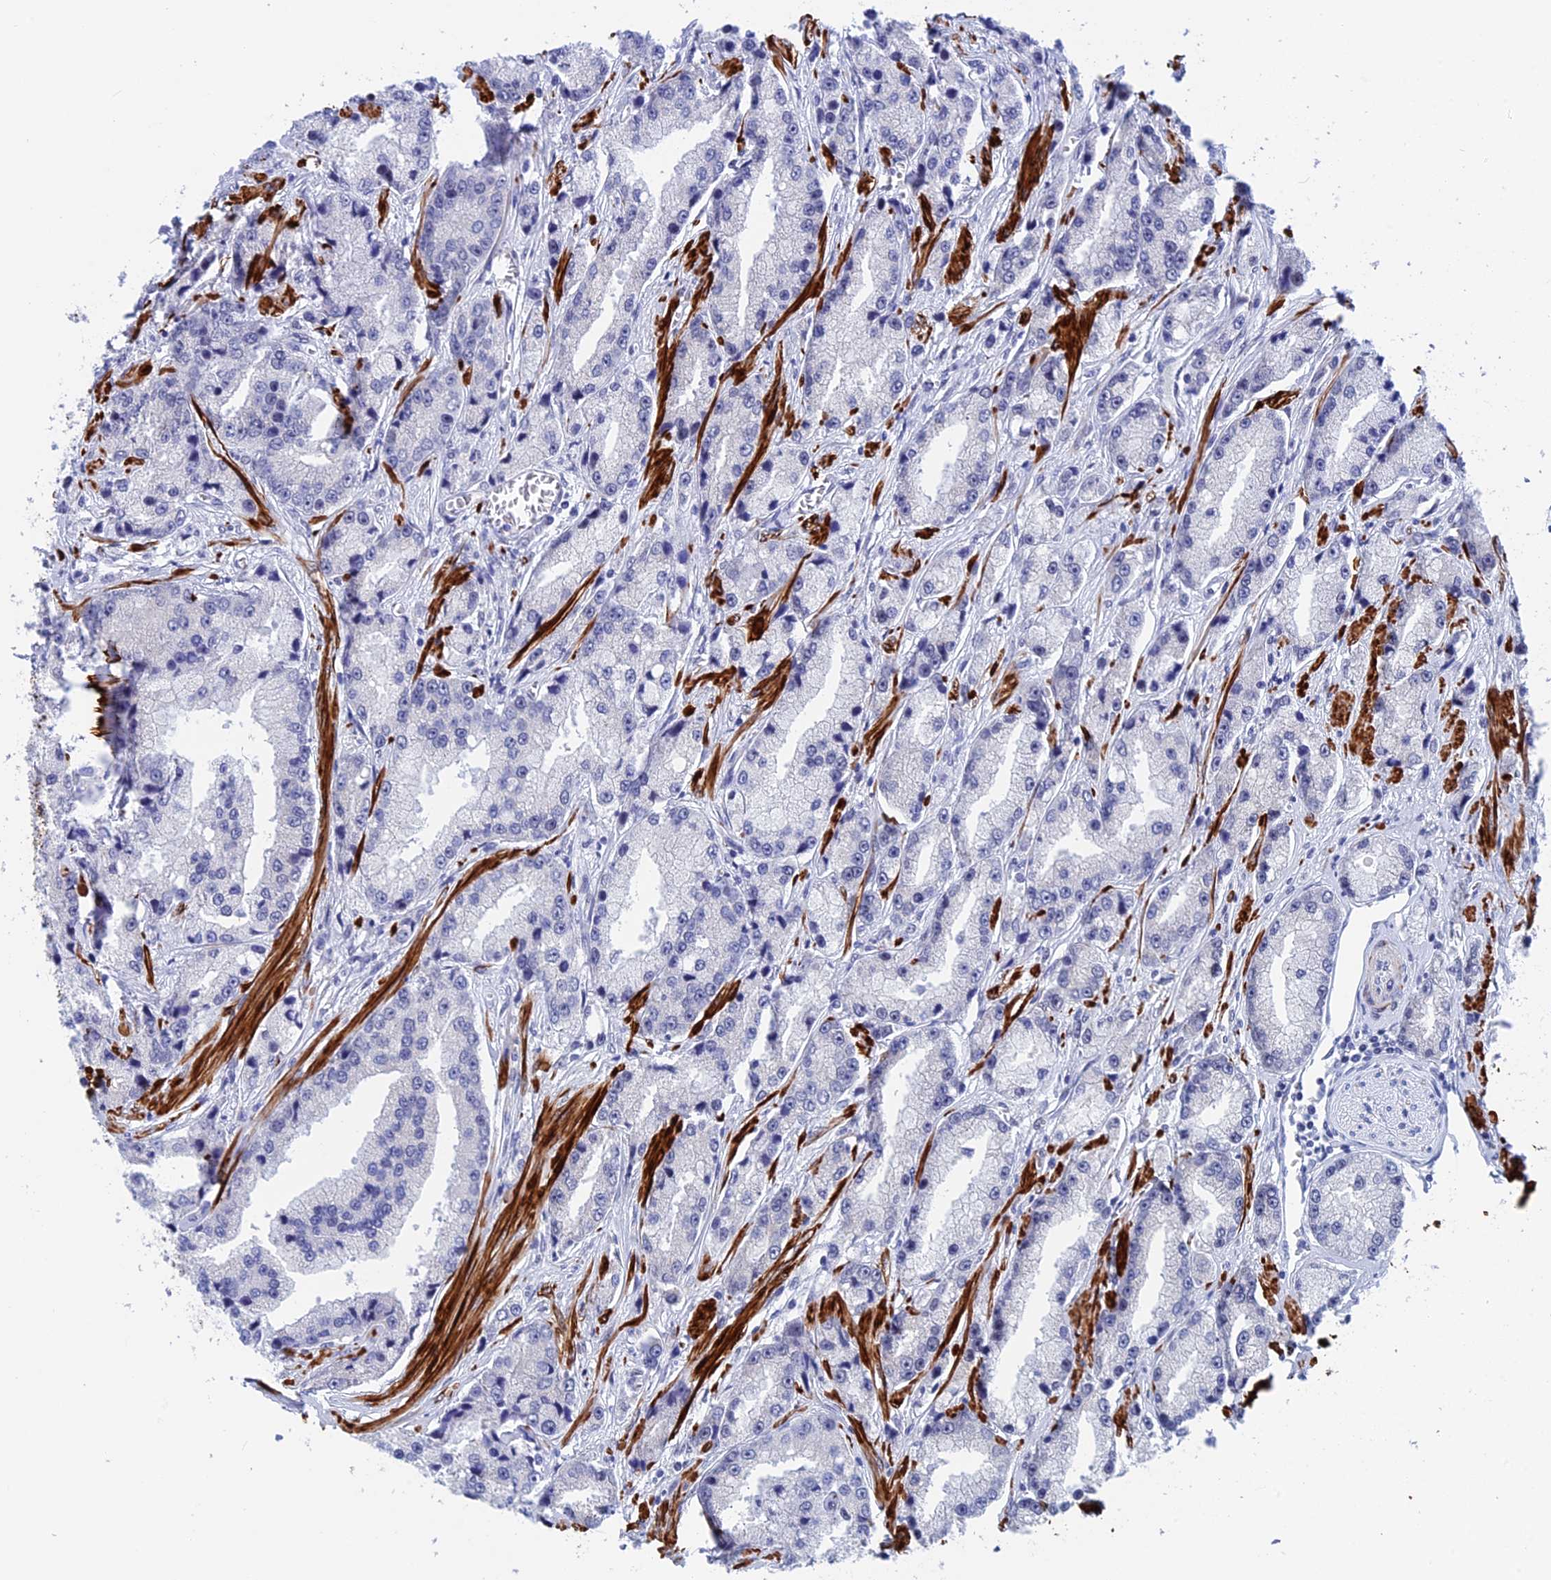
{"staining": {"intensity": "negative", "quantity": "none", "location": "none"}, "tissue": "prostate cancer", "cell_type": "Tumor cells", "image_type": "cancer", "snomed": [{"axis": "morphology", "description": "Adenocarcinoma, High grade"}, {"axis": "topography", "description": "Prostate"}], "caption": "Histopathology image shows no protein expression in tumor cells of prostate cancer tissue. (IHC, brightfield microscopy, high magnification).", "gene": "WDR83", "patient": {"sex": "male", "age": 74}}